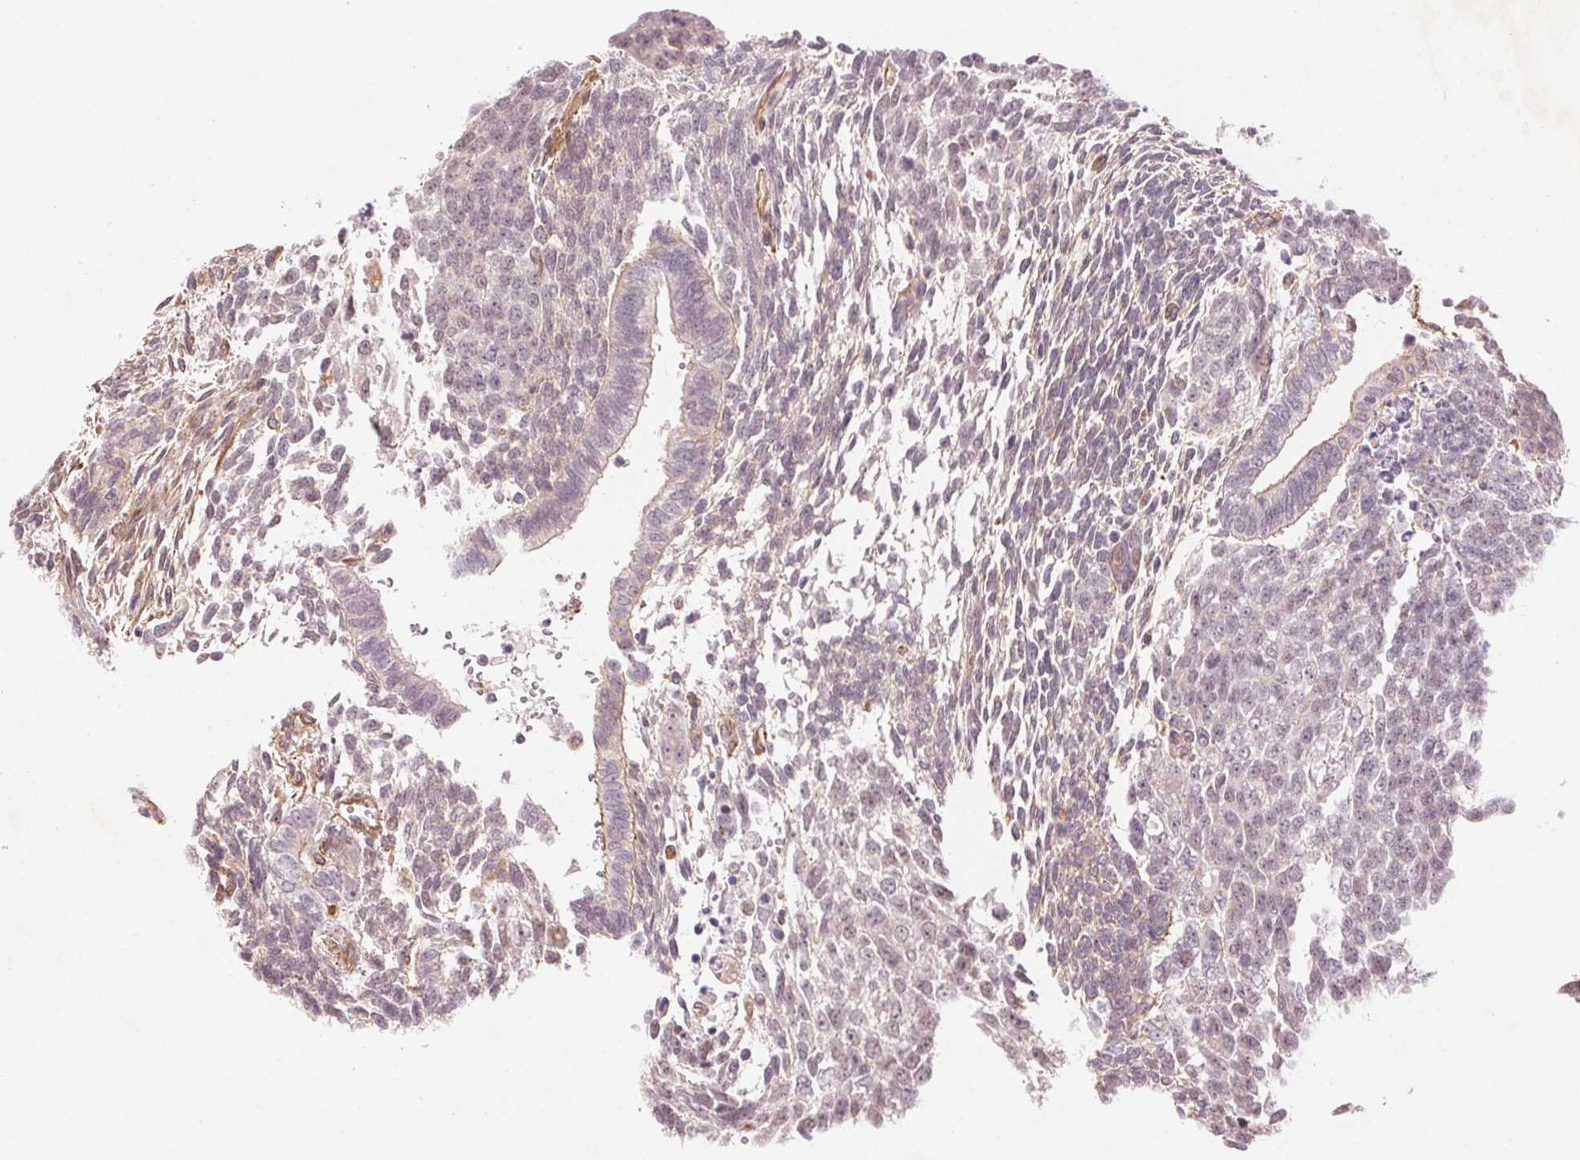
{"staining": {"intensity": "negative", "quantity": "none", "location": "none"}, "tissue": "testis cancer", "cell_type": "Tumor cells", "image_type": "cancer", "snomed": [{"axis": "morphology", "description": "Carcinoma, Embryonal, NOS"}, {"axis": "topography", "description": "Testis"}], "caption": "Embryonal carcinoma (testis) was stained to show a protein in brown. There is no significant expression in tumor cells.", "gene": "CCSER1", "patient": {"sex": "male", "age": 23}}